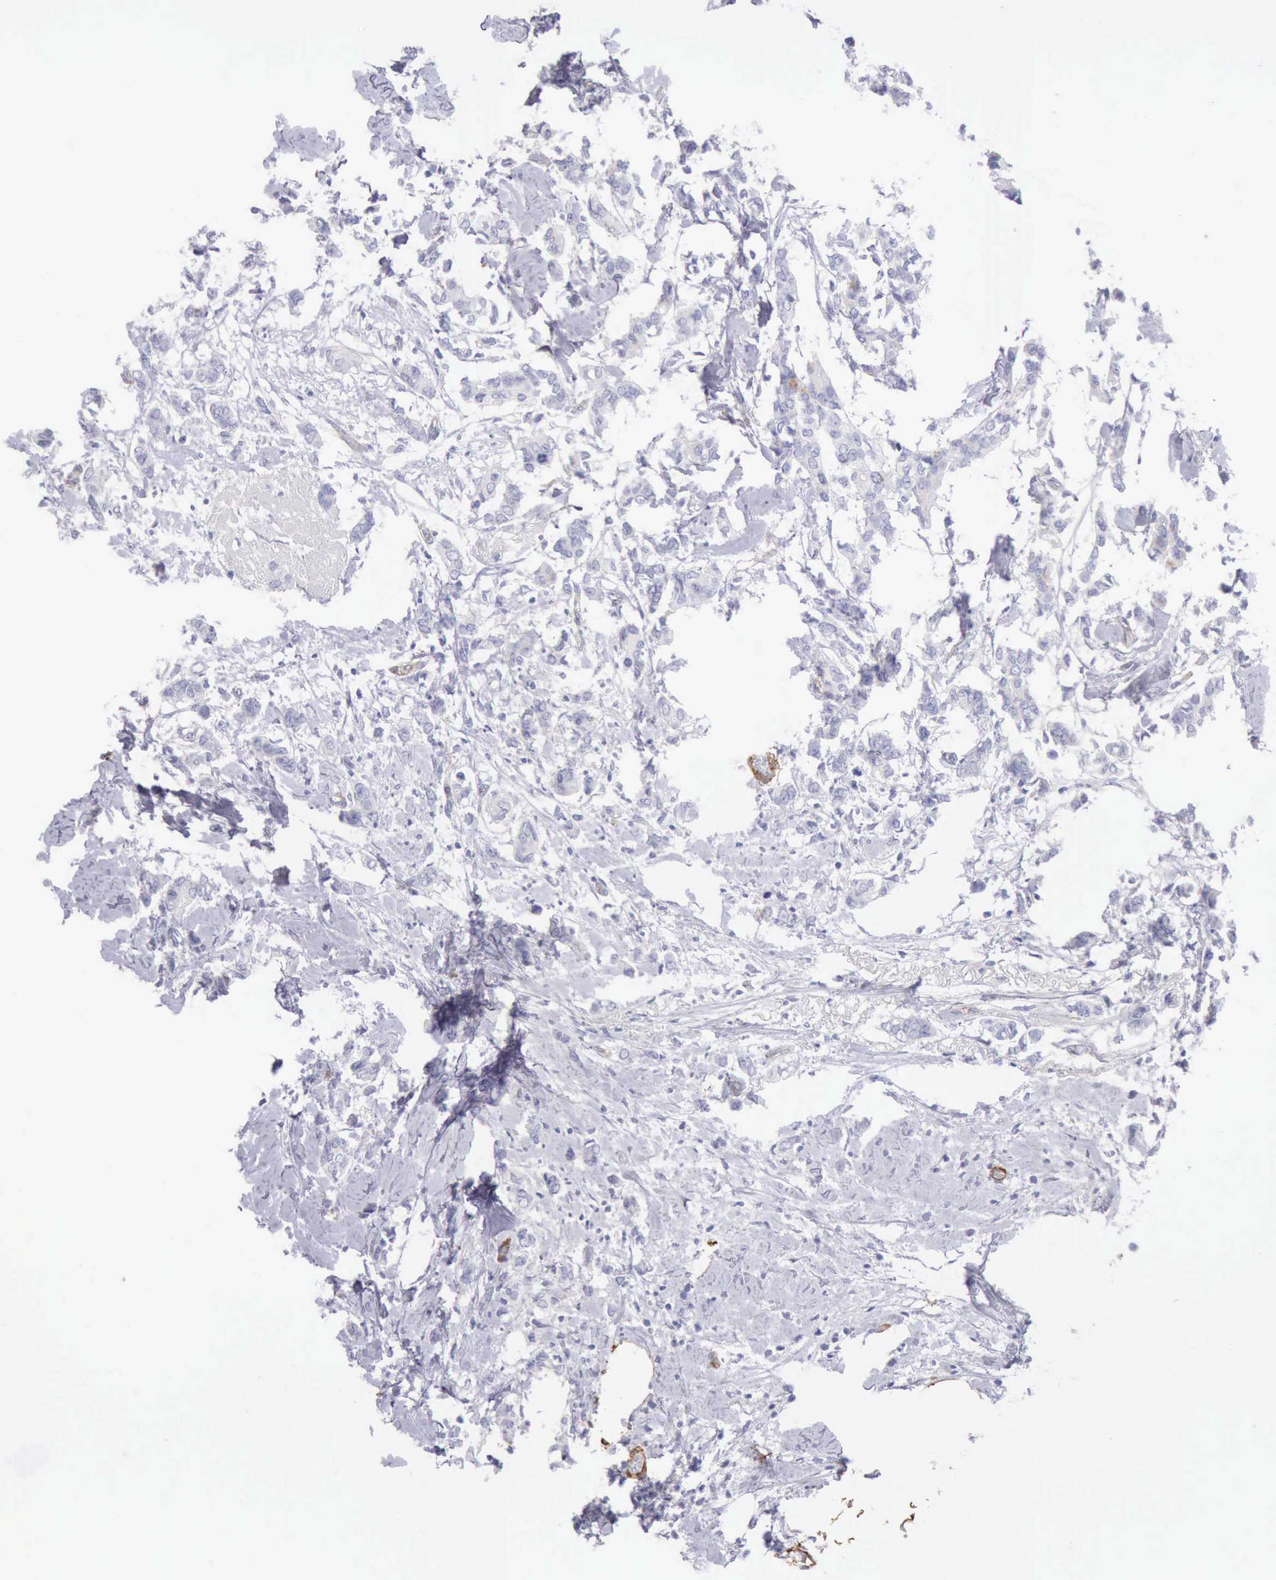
{"staining": {"intensity": "negative", "quantity": "none", "location": "none"}, "tissue": "breast cancer", "cell_type": "Tumor cells", "image_type": "cancer", "snomed": [{"axis": "morphology", "description": "Duct carcinoma"}, {"axis": "topography", "description": "Breast"}], "caption": "Breast invasive ductal carcinoma was stained to show a protein in brown. There is no significant staining in tumor cells.", "gene": "AOC3", "patient": {"sex": "female", "age": 84}}